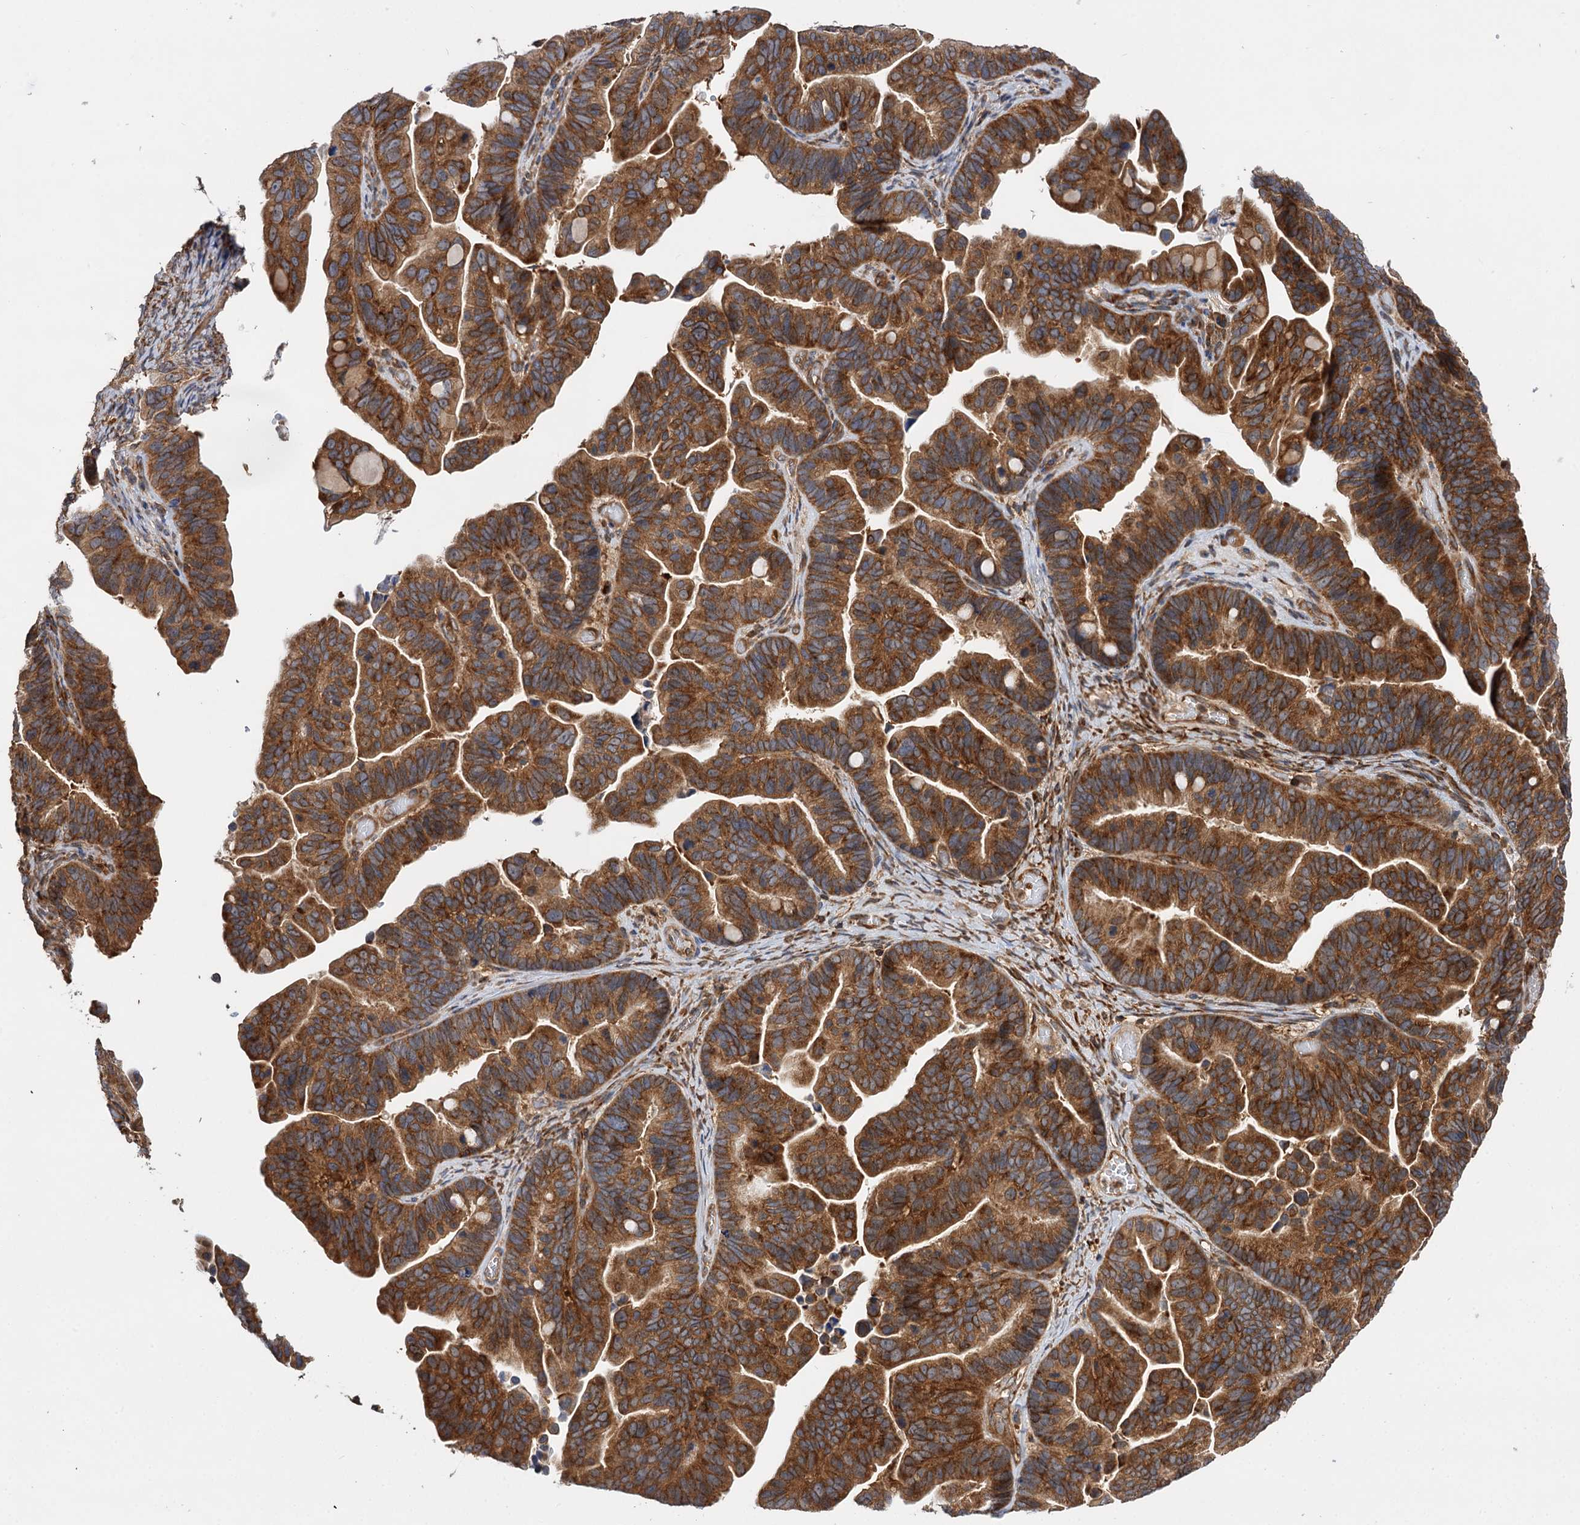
{"staining": {"intensity": "moderate", "quantity": ">75%", "location": "cytoplasmic/membranous"}, "tissue": "ovarian cancer", "cell_type": "Tumor cells", "image_type": "cancer", "snomed": [{"axis": "morphology", "description": "Cystadenocarcinoma, serous, NOS"}, {"axis": "topography", "description": "Ovary"}], "caption": "Protein staining of serous cystadenocarcinoma (ovarian) tissue exhibits moderate cytoplasmic/membranous positivity in about >75% of tumor cells. (brown staining indicates protein expression, while blue staining denotes nuclei).", "gene": "PACS1", "patient": {"sex": "female", "age": 56}}